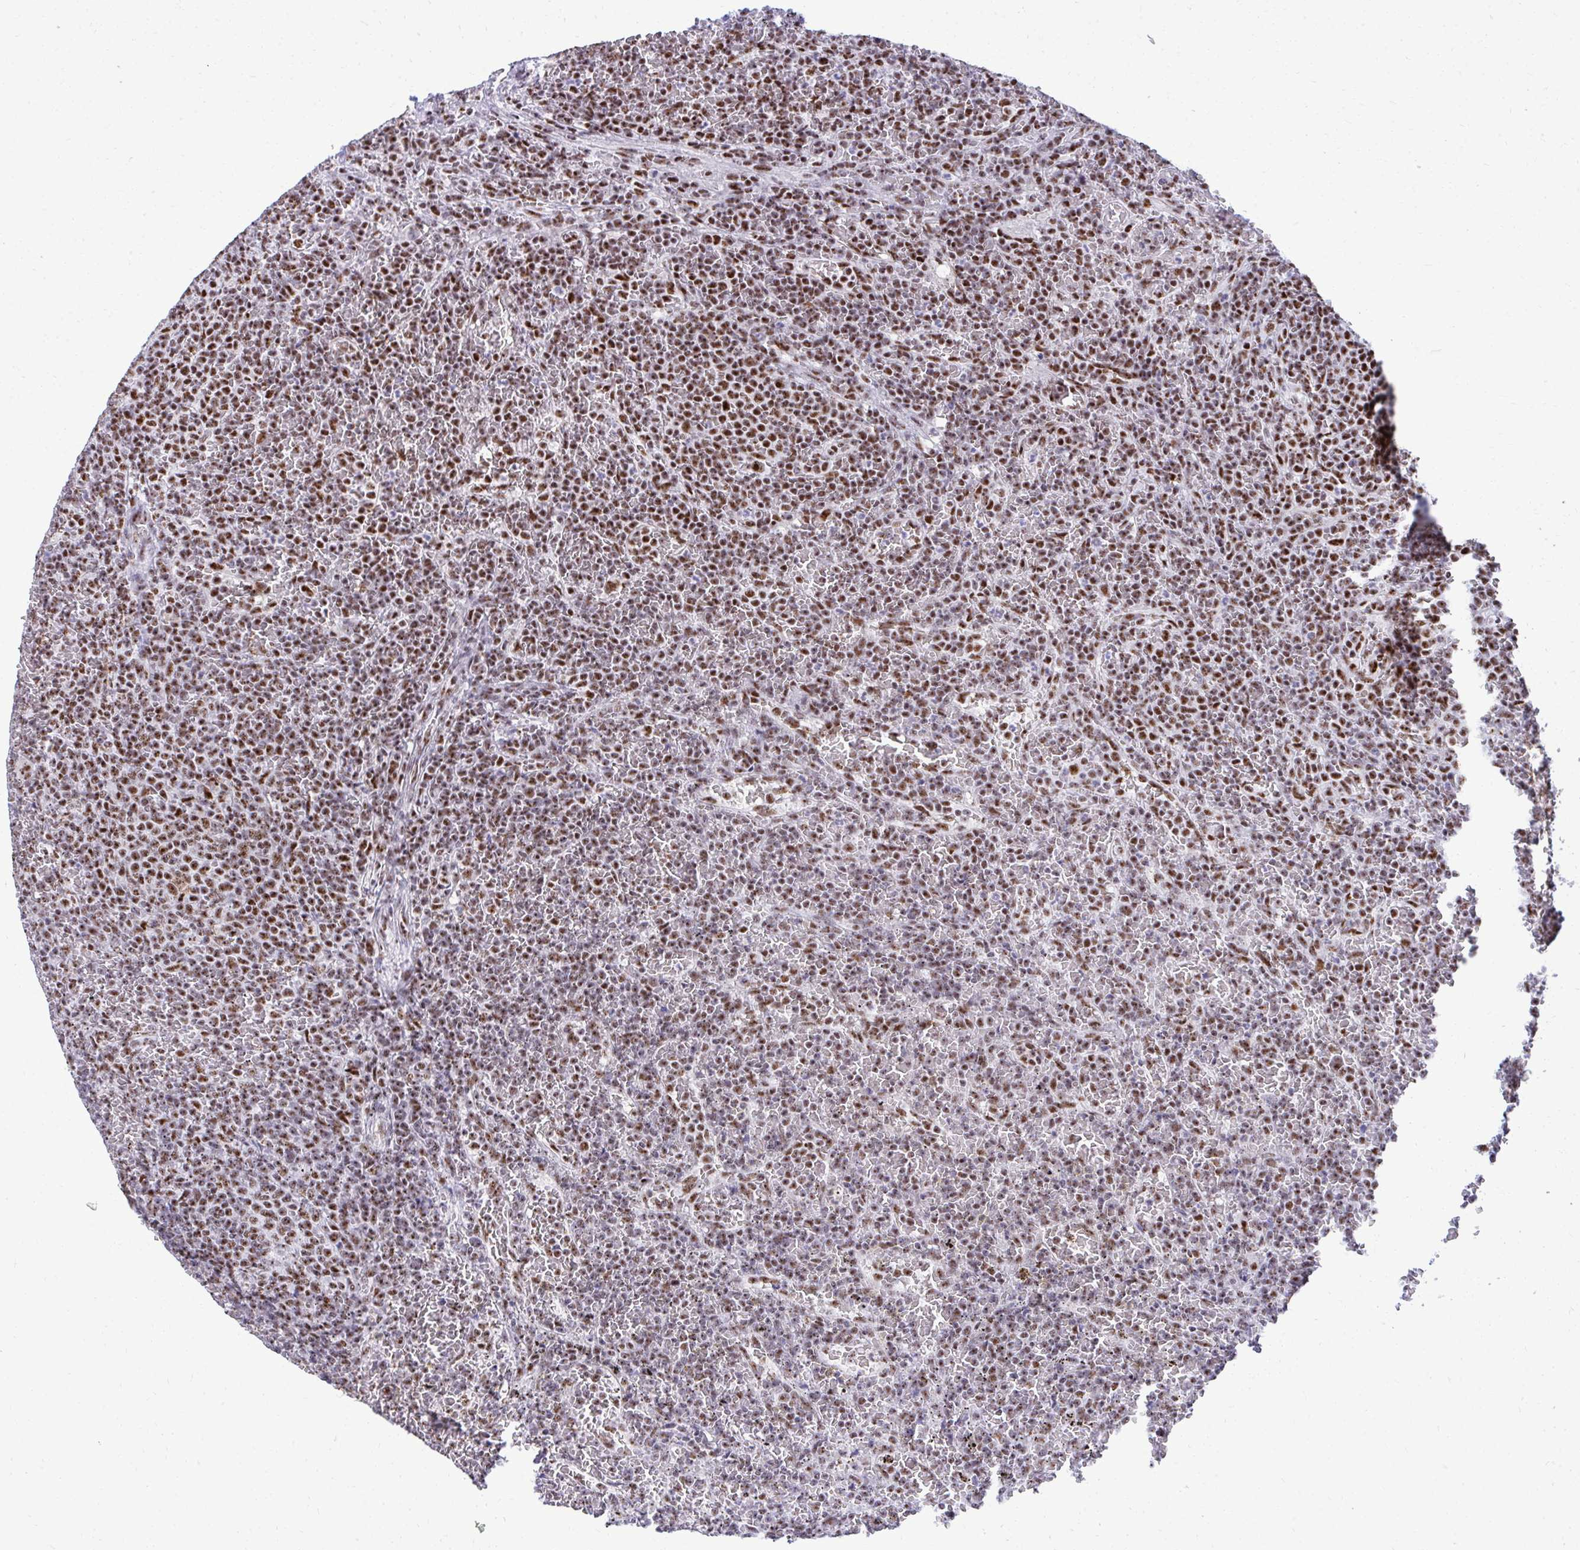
{"staining": {"intensity": "moderate", "quantity": ">75%", "location": "nuclear"}, "tissue": "lymphoma", "cell_type": "Tumor cells", "image_type": "cancer", "snomed": [{"axis": "morphology", "description": "Malignant lymphoma, non-Hodgkin's type, Low grade"}, {"axis": "topography", "description": "Spleen"}], "caption": "Tumor cells display medium levels of moderate nuclear expression in approximately >75% of cells in lymphoma. (DAB IHC with brightfield microscopy, high magnification).", "gene": "PELP1", "patient": {"sex": "female", "age": 77}}